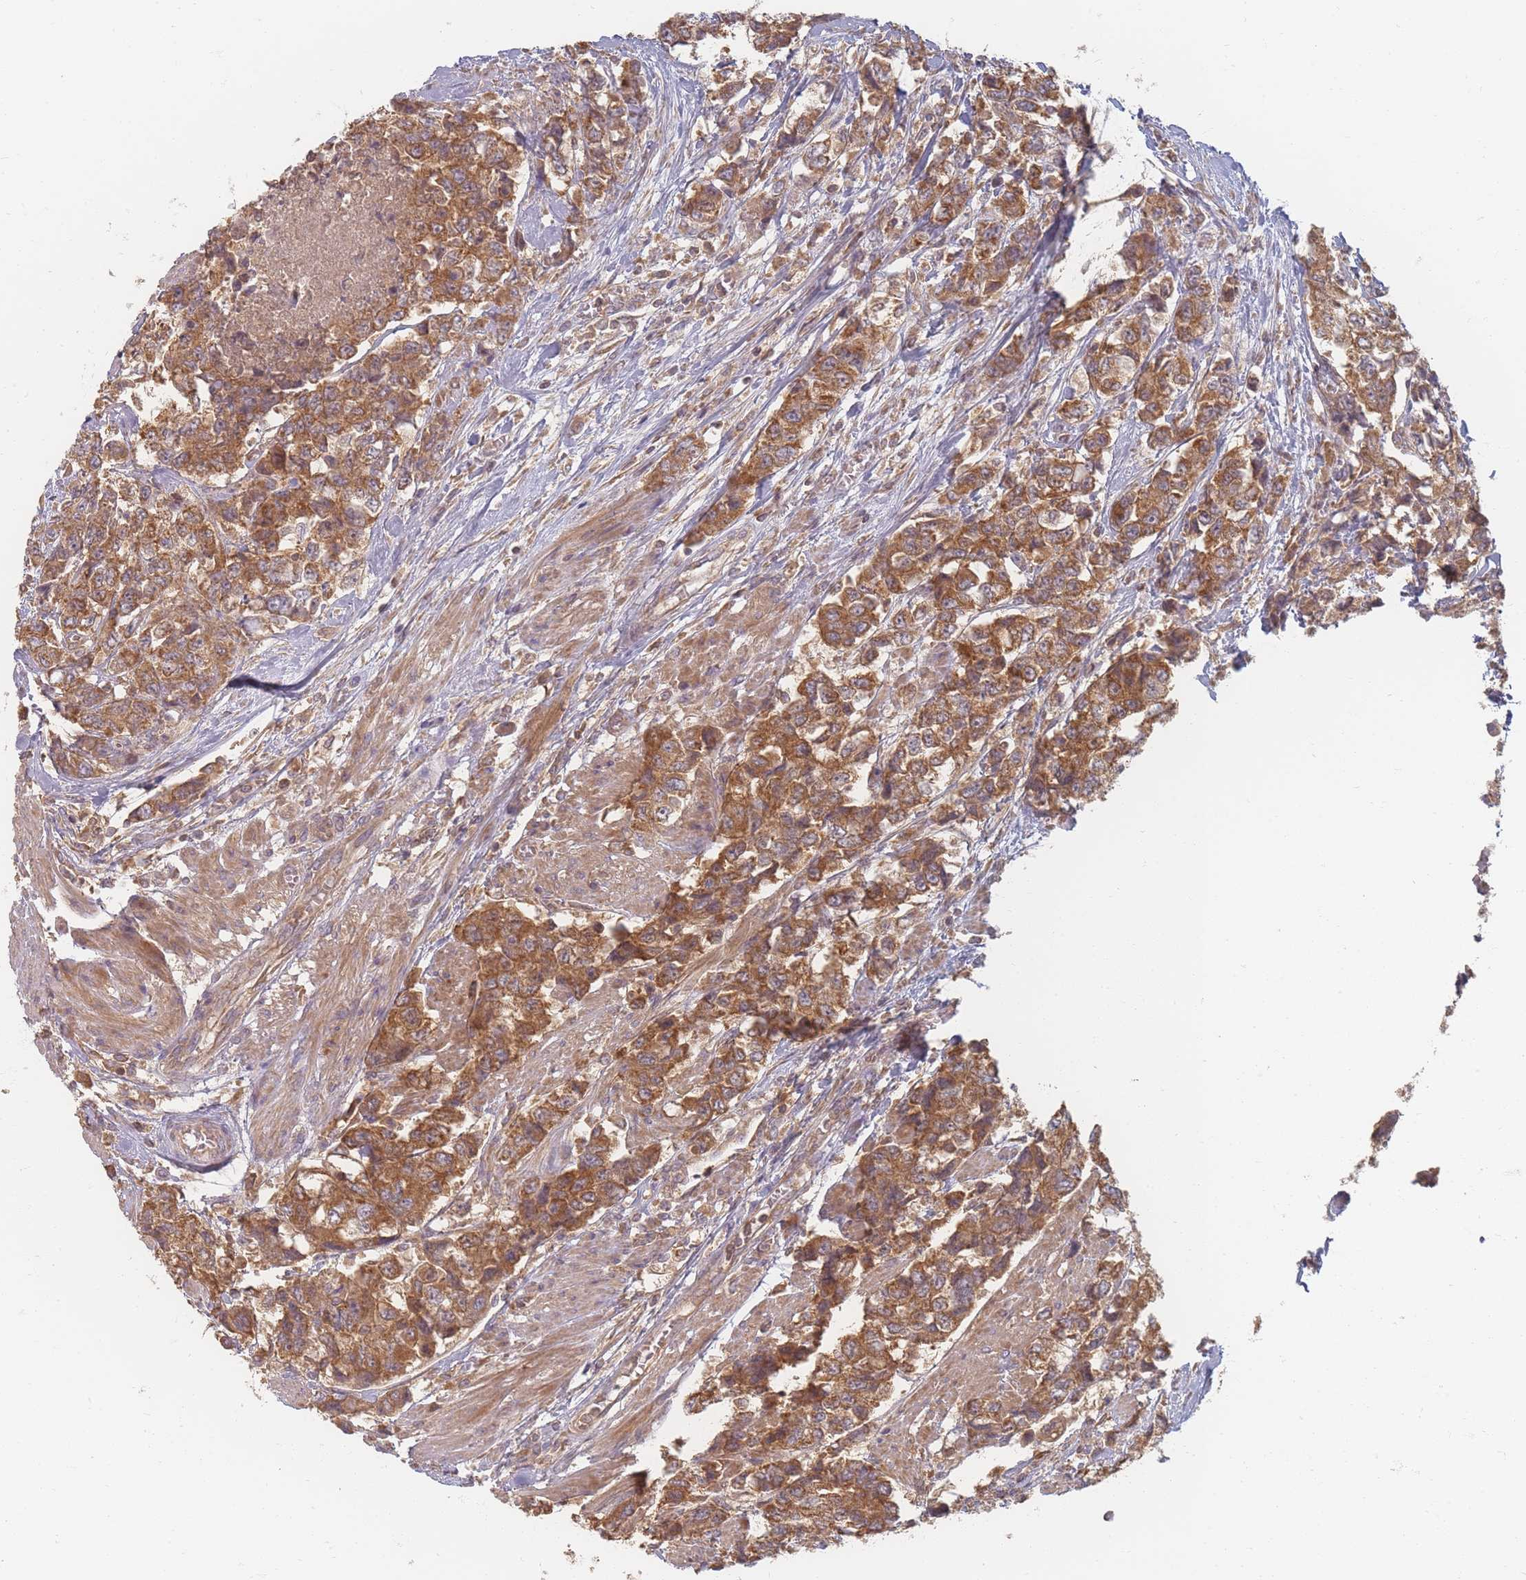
{"staining": {"intensity": "moderate", "quantity": ">75%", "location": "cytoplasmic/membranous"}, "tissue": "urothelial cancer", "cell_type": "Tumor cells", "image_type": "cancer", "snomed": [{"axis": "morphology", "description": "Urothelial carcinoma, High grade"}, {"axis": "topography", "description": "Urinary bladder"}], "caption": "Urothelial carcinoma (high-grade) was stained to show a protein in brown. There is medium levels of moderate cytoplasmic/membranous expression in approximately >75% of tumor cells. The protein is shown in brown color, while the nuclei are stained blue.", "gene": "SLC35F3", "patient": {"sex": "female", "age": 78}}